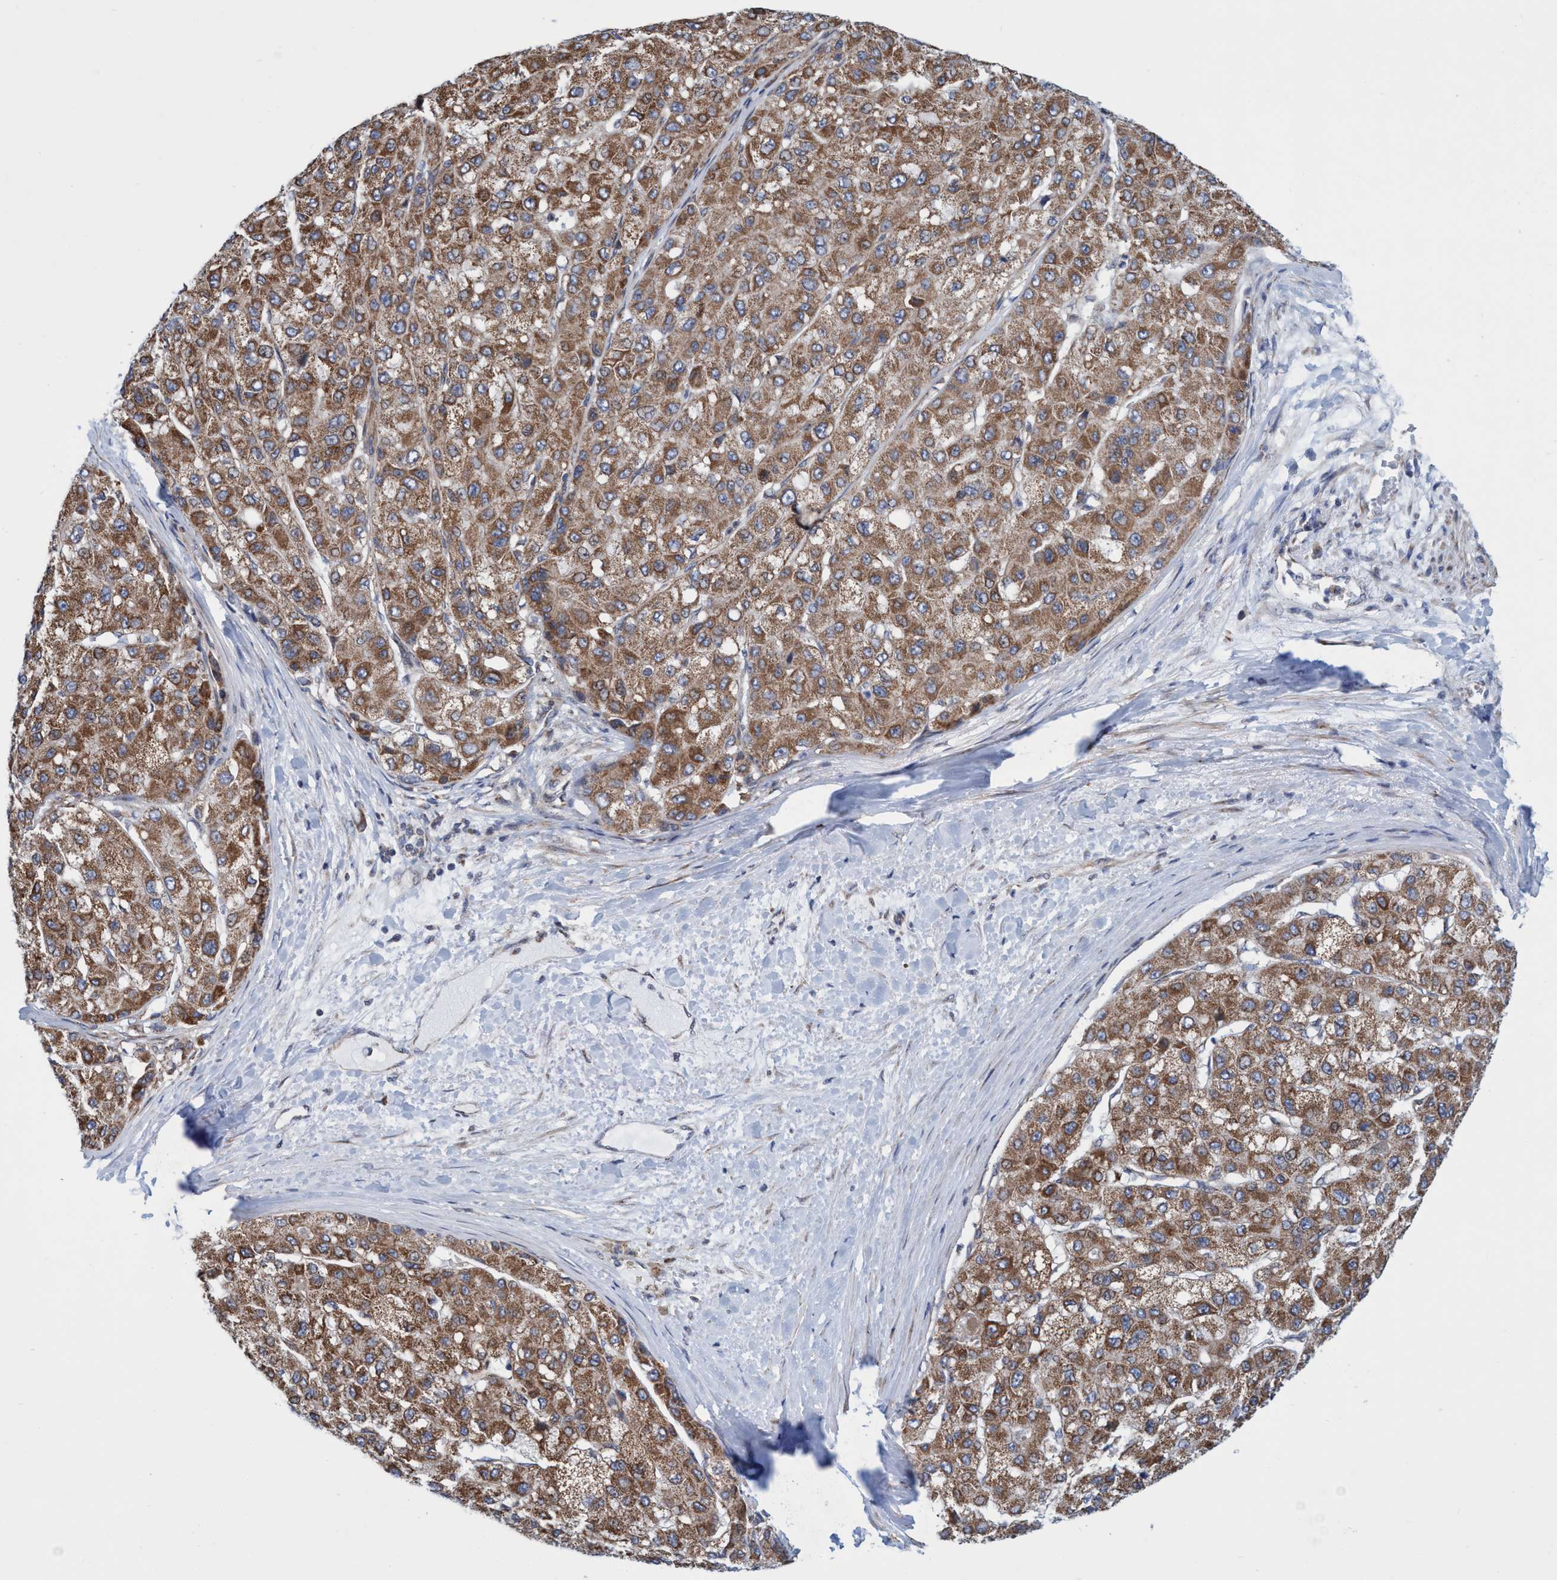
{"staining": {"intensity": "moderate", "quantity": ">75%", "location": "cytoplasmic/membranous"}, "tissue": "liver cancer", "cell_type": "Tumor cells", "image_type": "cancer", "snomed": [{"axis": "morphology", "description": "Carcinoma, Hepatocellular, NOS"}, {"axis": "topography", "description": "Liver"}], "caption": "Immunohistochemical staining of liver cancer exhibits moderate cytoplasmic/membranous protein positivity in approximately >75% of tumor cells.", "gene": "POLR1F", "patient": {"sex": "male", "age": 80}}